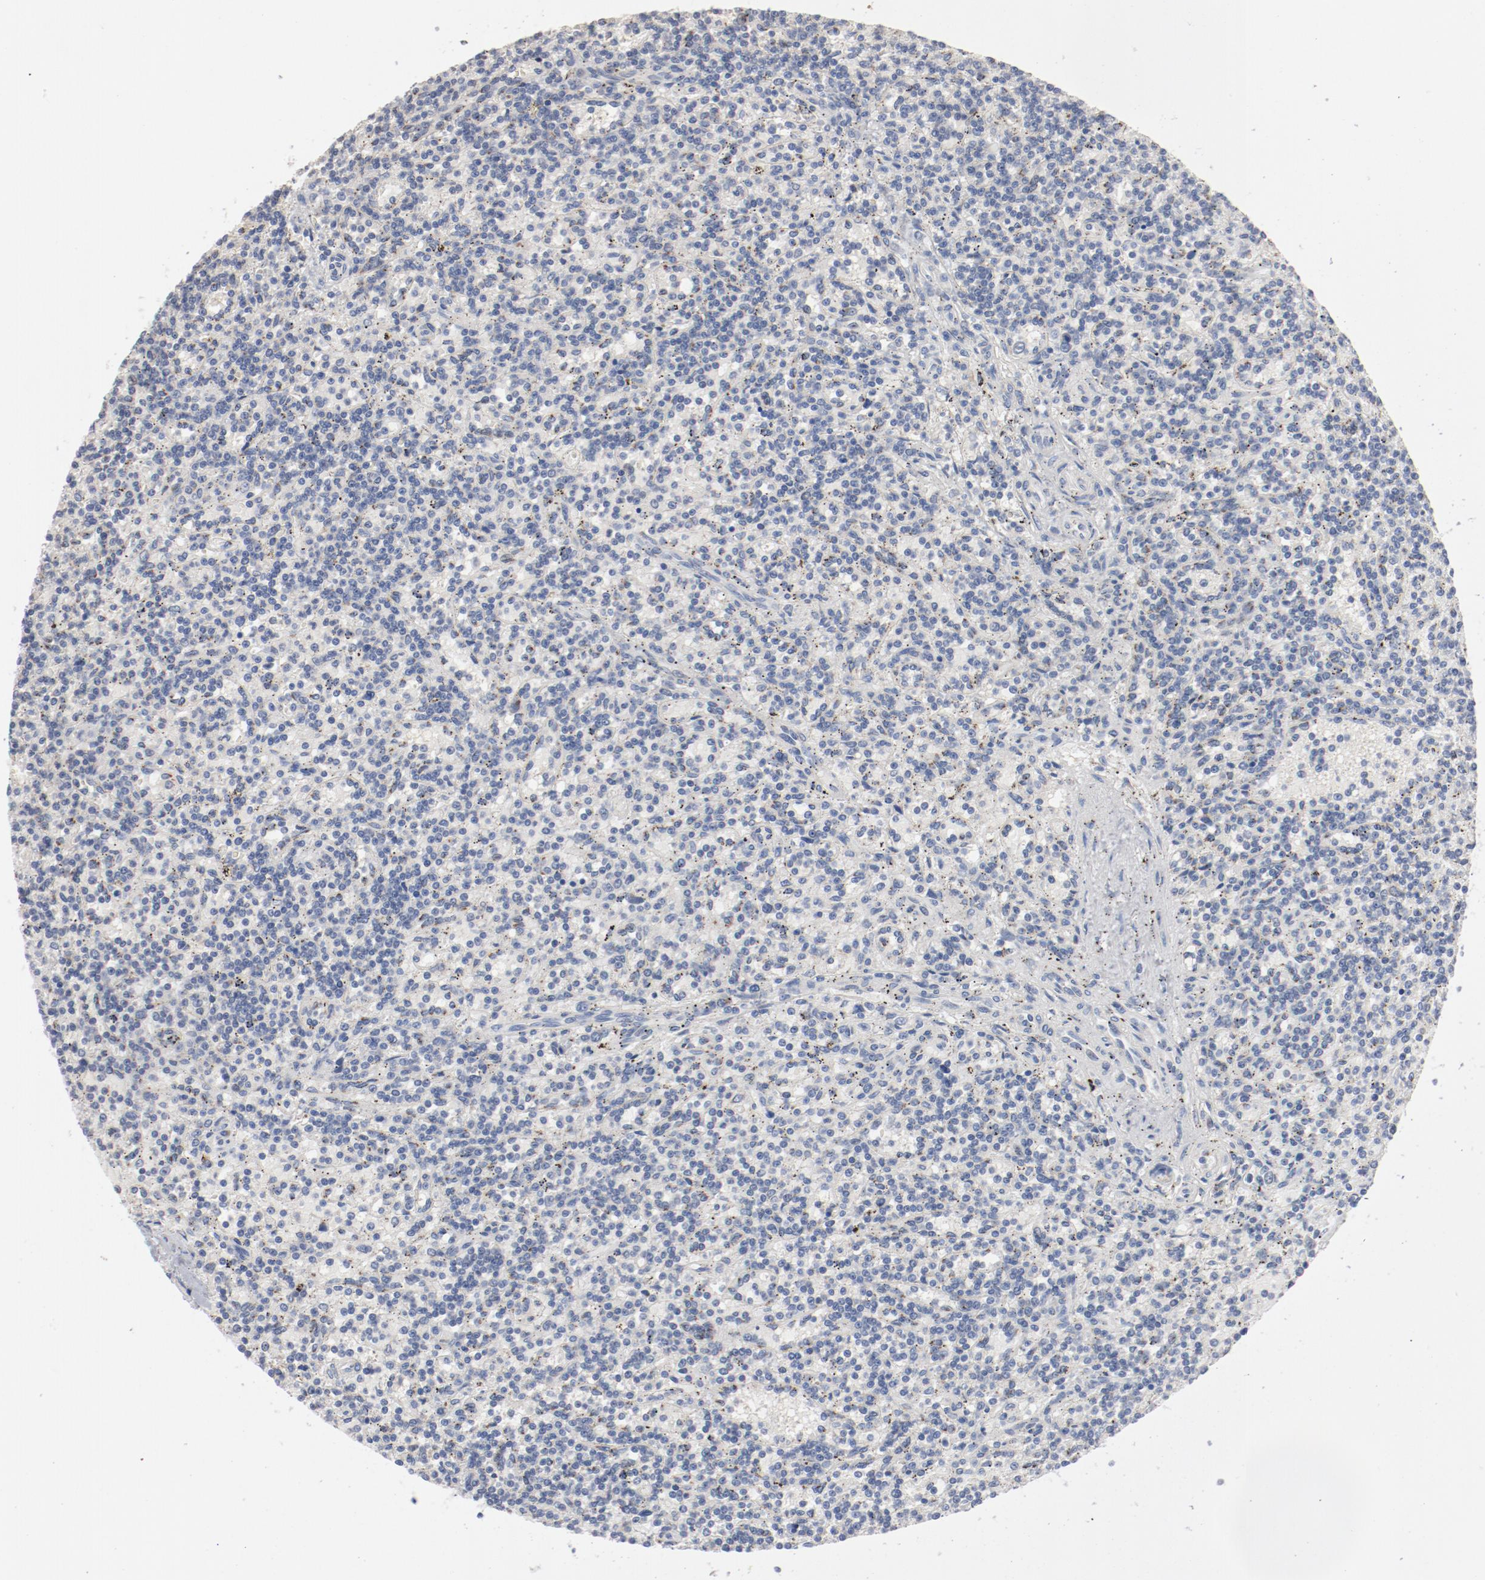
{"staining": {"intensity": "negative", "quantity": "none", "location": "none"}, "tissue": "lymphoma", "cell_type": "Tumor cells", "image_type": "cancer", "snomed": [{"axis": "morphology", "description": "Malignant lymphoma, non-Hodgkin's type, Low grade"}, {"axis": "topography", "description": "Spleen"}], "caption": "An immunohistochemistry (IHC) image of lymphoma is shown. There is no staining in tumor cells of lymphoma.", "gene": "AK7", "patient": {"sex": "male", "age": 73}}